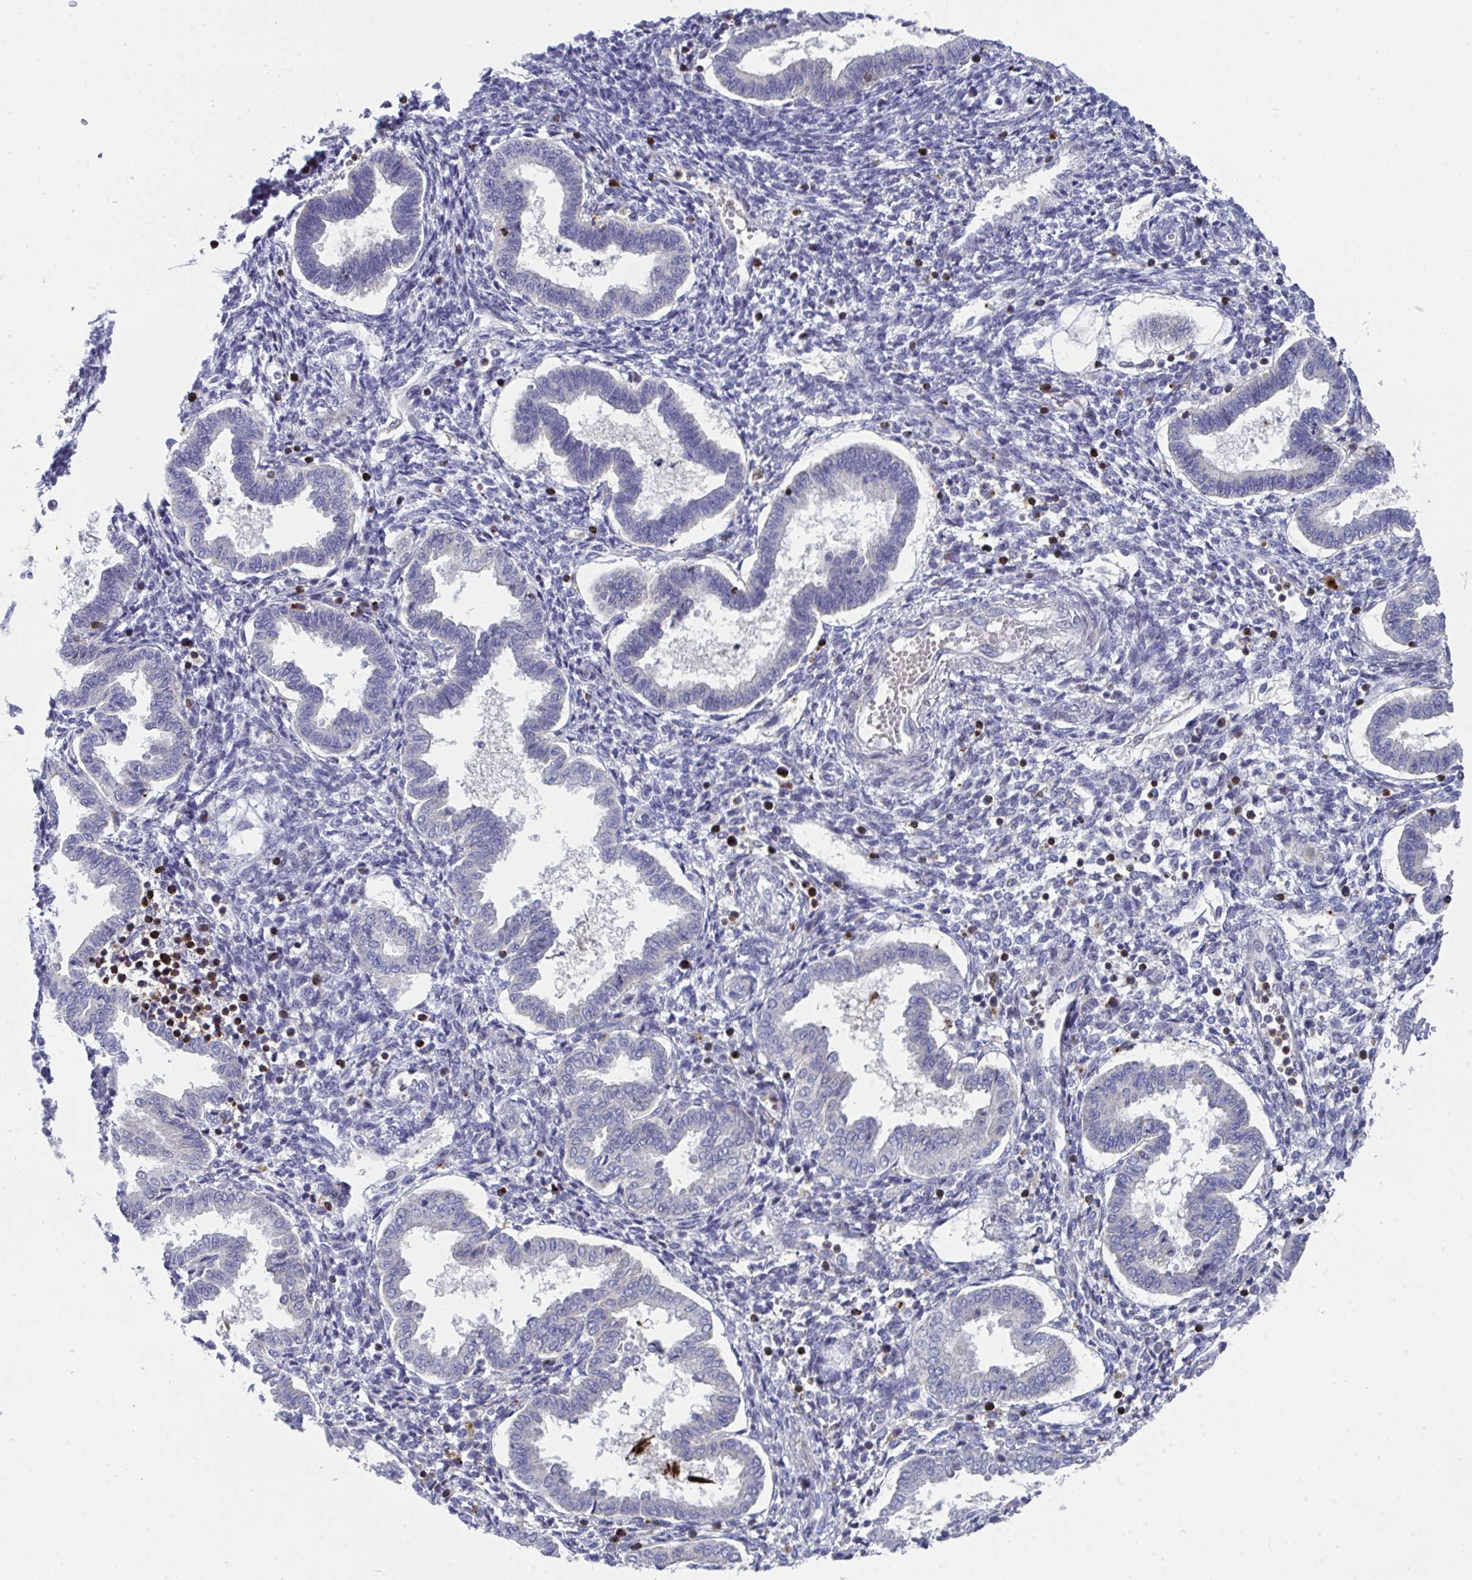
{"staining": {"intensity": "negative", "quantity": "none", "location": "none"}, "tissue": "endometrium", "cell_type": "Cells in endometrial stroma", "image_type": "normal", "snomed": [{"axis": "morphology", "description": "Normal tissue, NOS"}, {"axis": "topography", "description": "Endometrium"}], "caption": "IHC photomicrograph of benign human endometrium stained for a protein (brown), which demonstrates no staining in cells in endometrial stroma. Nuclei are stained in blue.", "gene": "AOC2", "patient": {"sex": "female", "age": 24}}